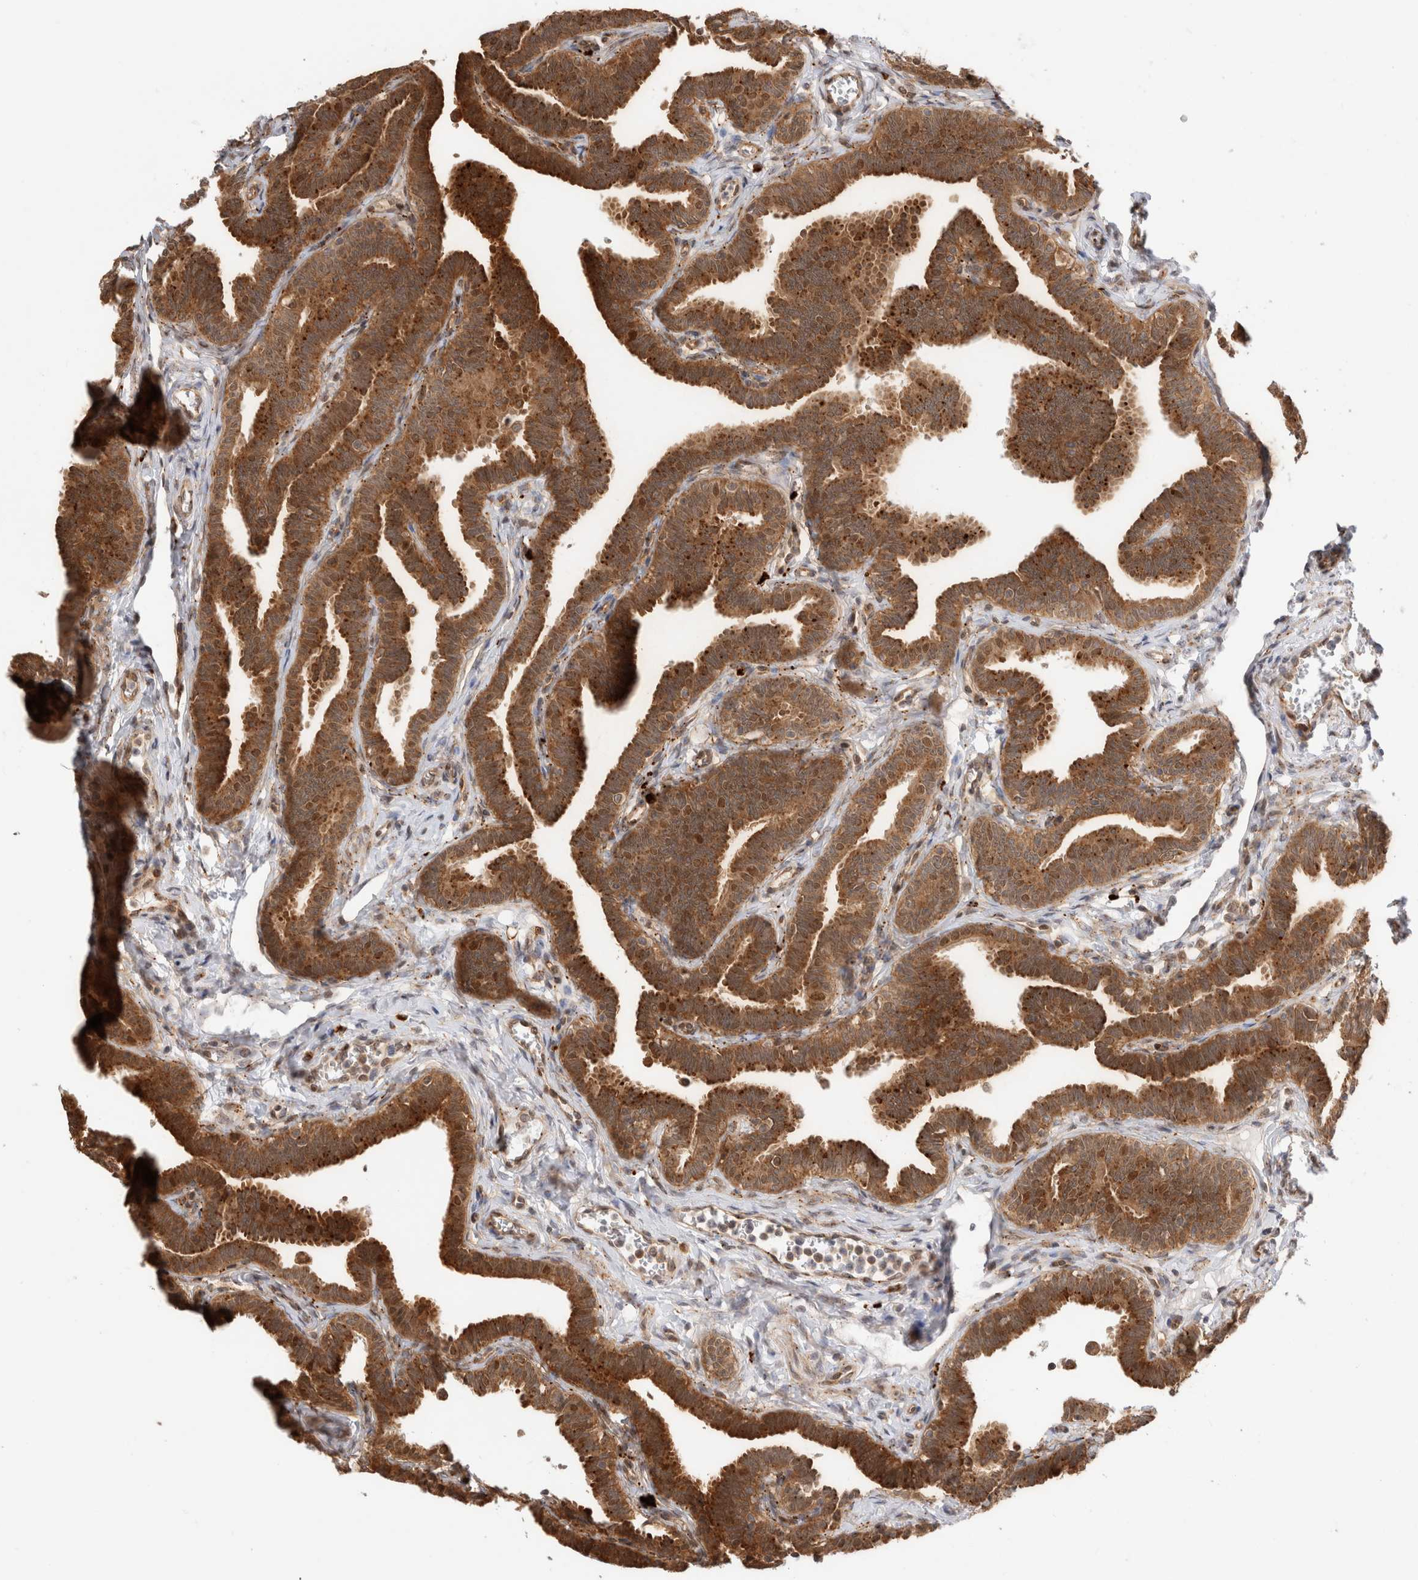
{"staining": {"intensity": "strong", "quantity": ">75%", "location": "cytoplasmic/membranous"}, "tissue": "fallopian tube", "cell_type": "Glandular cells", "image_type": "normal", "snomed": [{"axis": "morphology", "description": "Normal tissue, NOS"}, {"axis": "topography", "description": "Fallopian tube"}, {"axis": "topography", "description": "Ovary"}], "caption": "This image displays unremarkable fallopian tube stained with immunohistochemistry (IHC) to label a protein in brown. The cytoplasmic/membranous of glandular cells show strong positivity for the protein. Nuclei are counter-stained blue.", "gene": "ACTL9", "patient": {"sex": "female", "age": 23}}